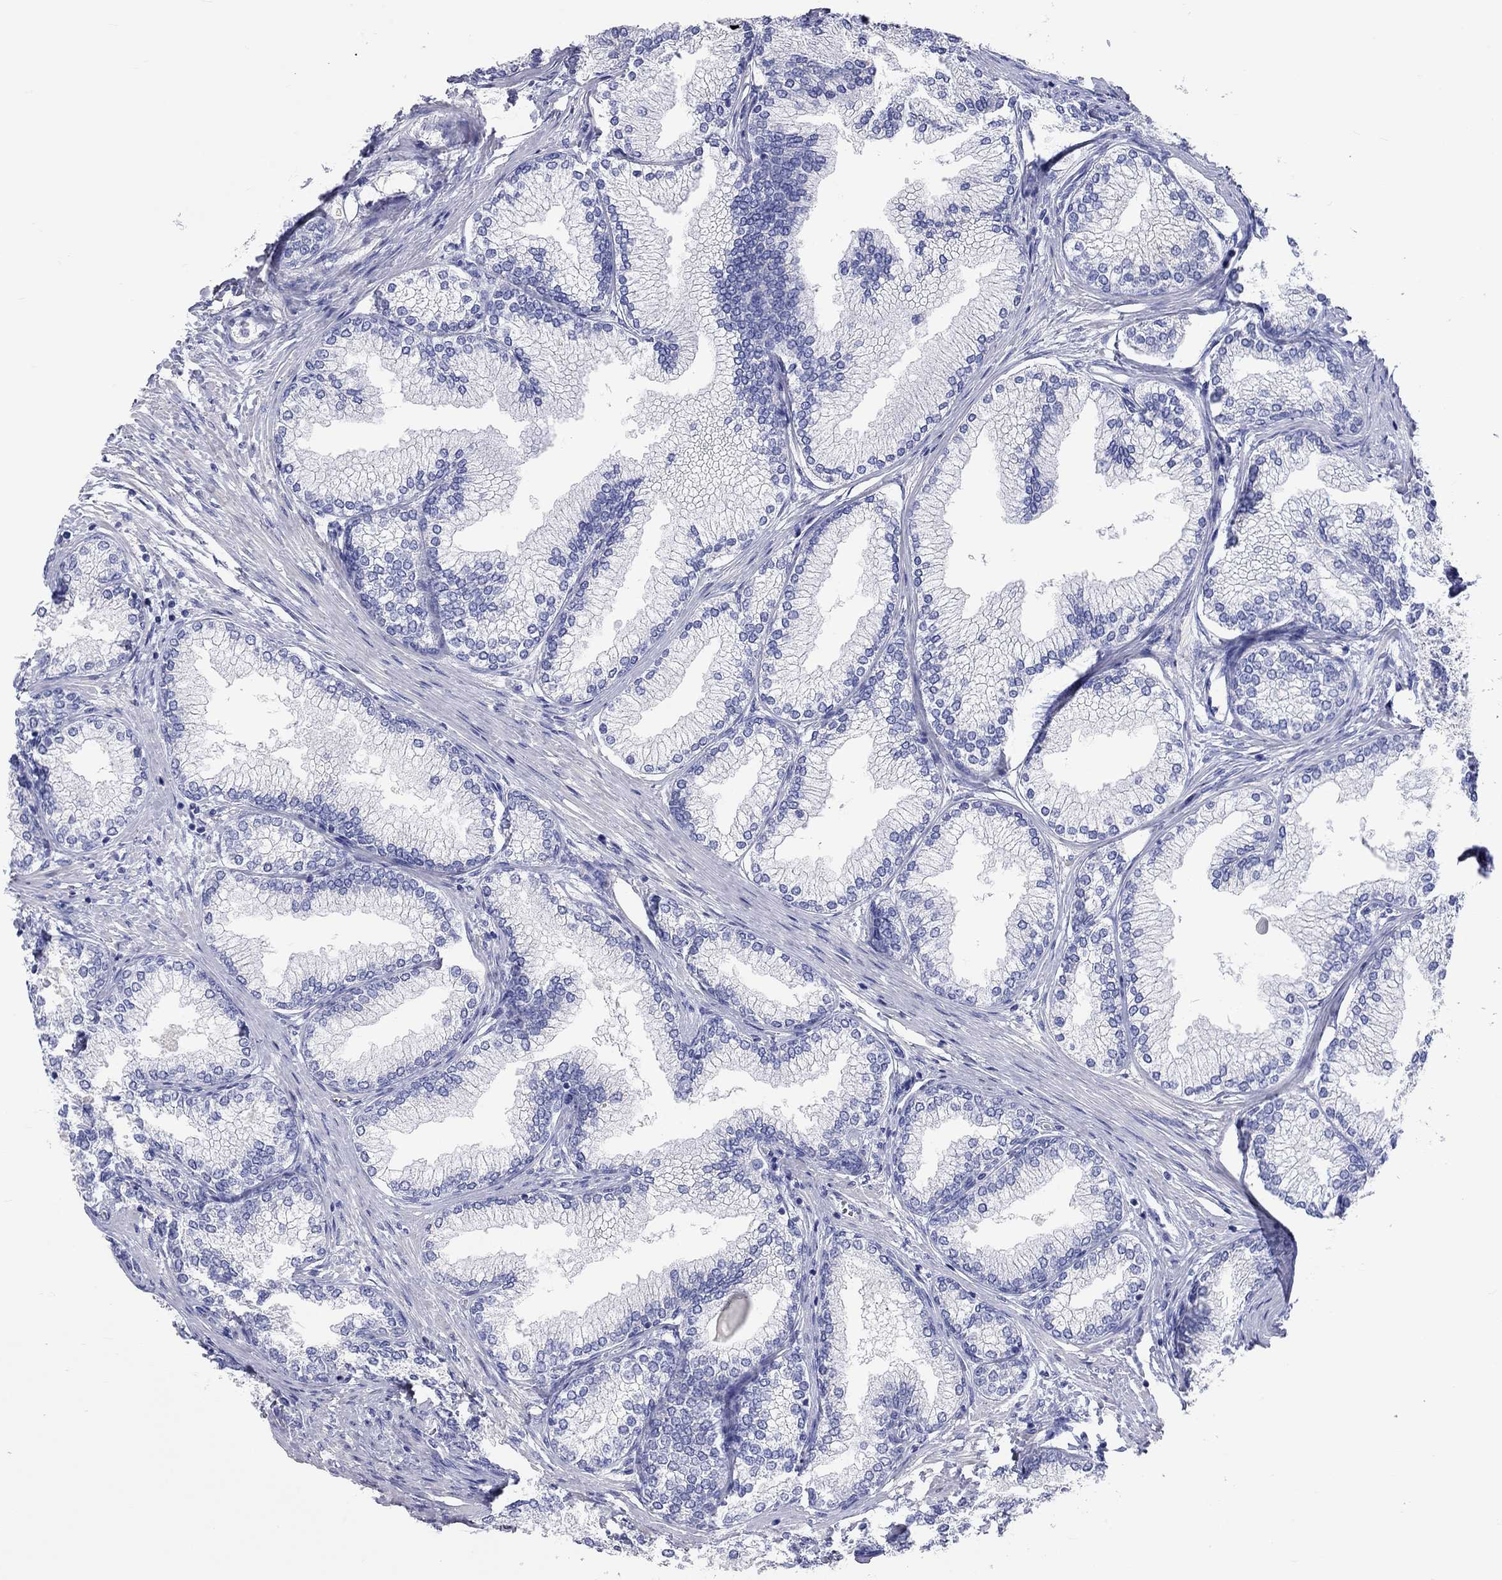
{"staining": {"intensity": "negative", "quantity": "none", "location": "none"}, "tissue": "prostate", "cell_type": "Glandular cells", "image_type": "normal", "snomed": [{"axis": "morphology", "description": "Normal tissue, NOS"}, {"axis": "topography", "description": "Prostate"}], "caption": "Glandular cells are negative for protein expression in normal human prostate.", "gene": "SPATA9", "patient": {"sex": "male", "age": 72}}